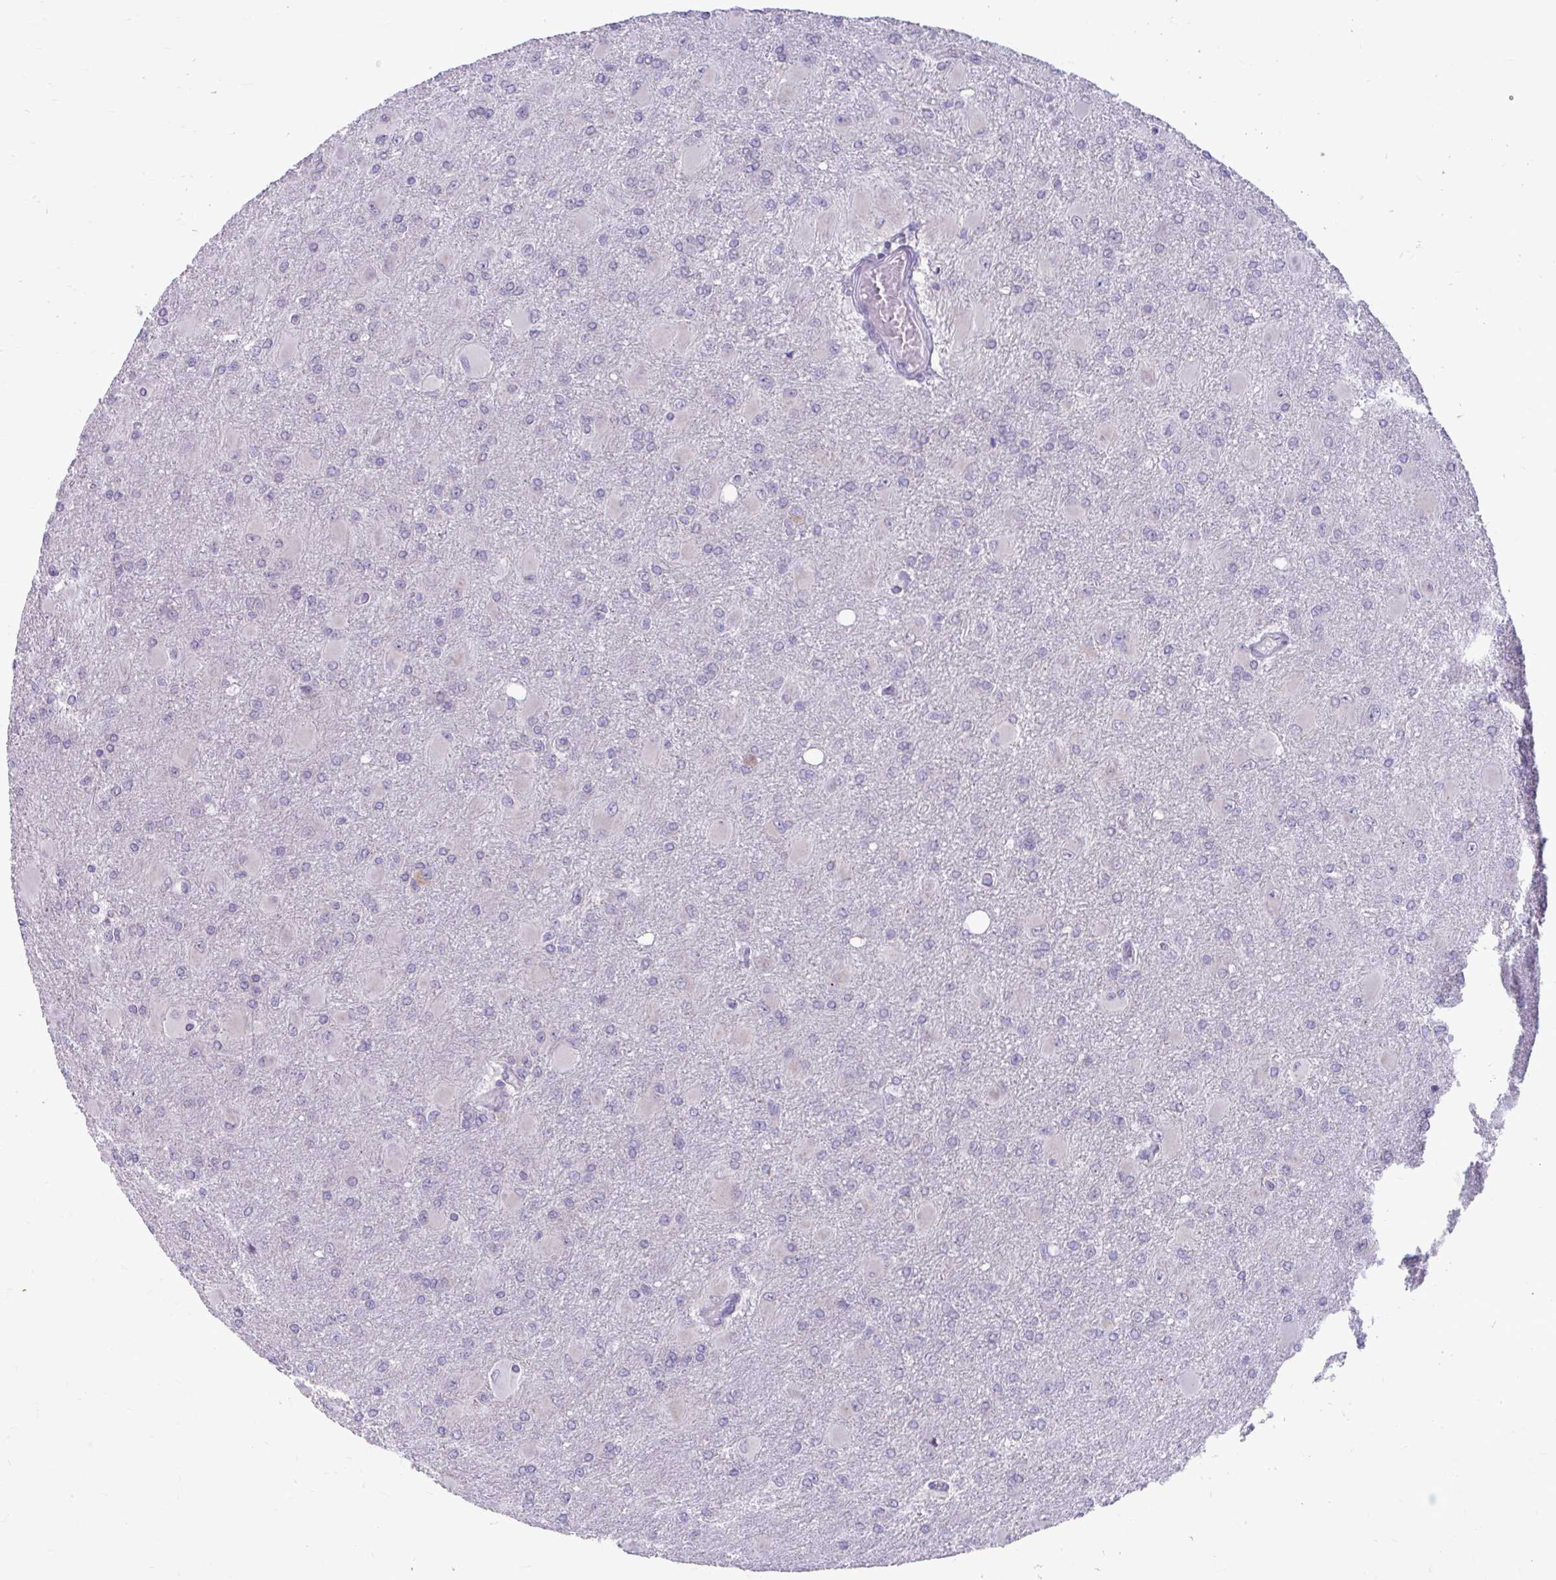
{"staining": {"intensity": "negative", "quantity": "none", "location": "none"}, "tissue": "glioma", "cell_type": "Tumor cells", "image_type": "cancer", "snomed": [{"axis": "morphology", "description": "Glioma, malignant, High grade"}, {"axis": "topography", "description": "Brain"}], "caption": "Immunohistochemistry (IHC) of glioma exhibits no staining in tumor cells. (DAB (3,3'-diaminobenzidine) immunohistochemistry visualized using brightfield microscopy, high magnification).", "gene": "CHIA", "patient": {"sex": "male", "age": 67}}